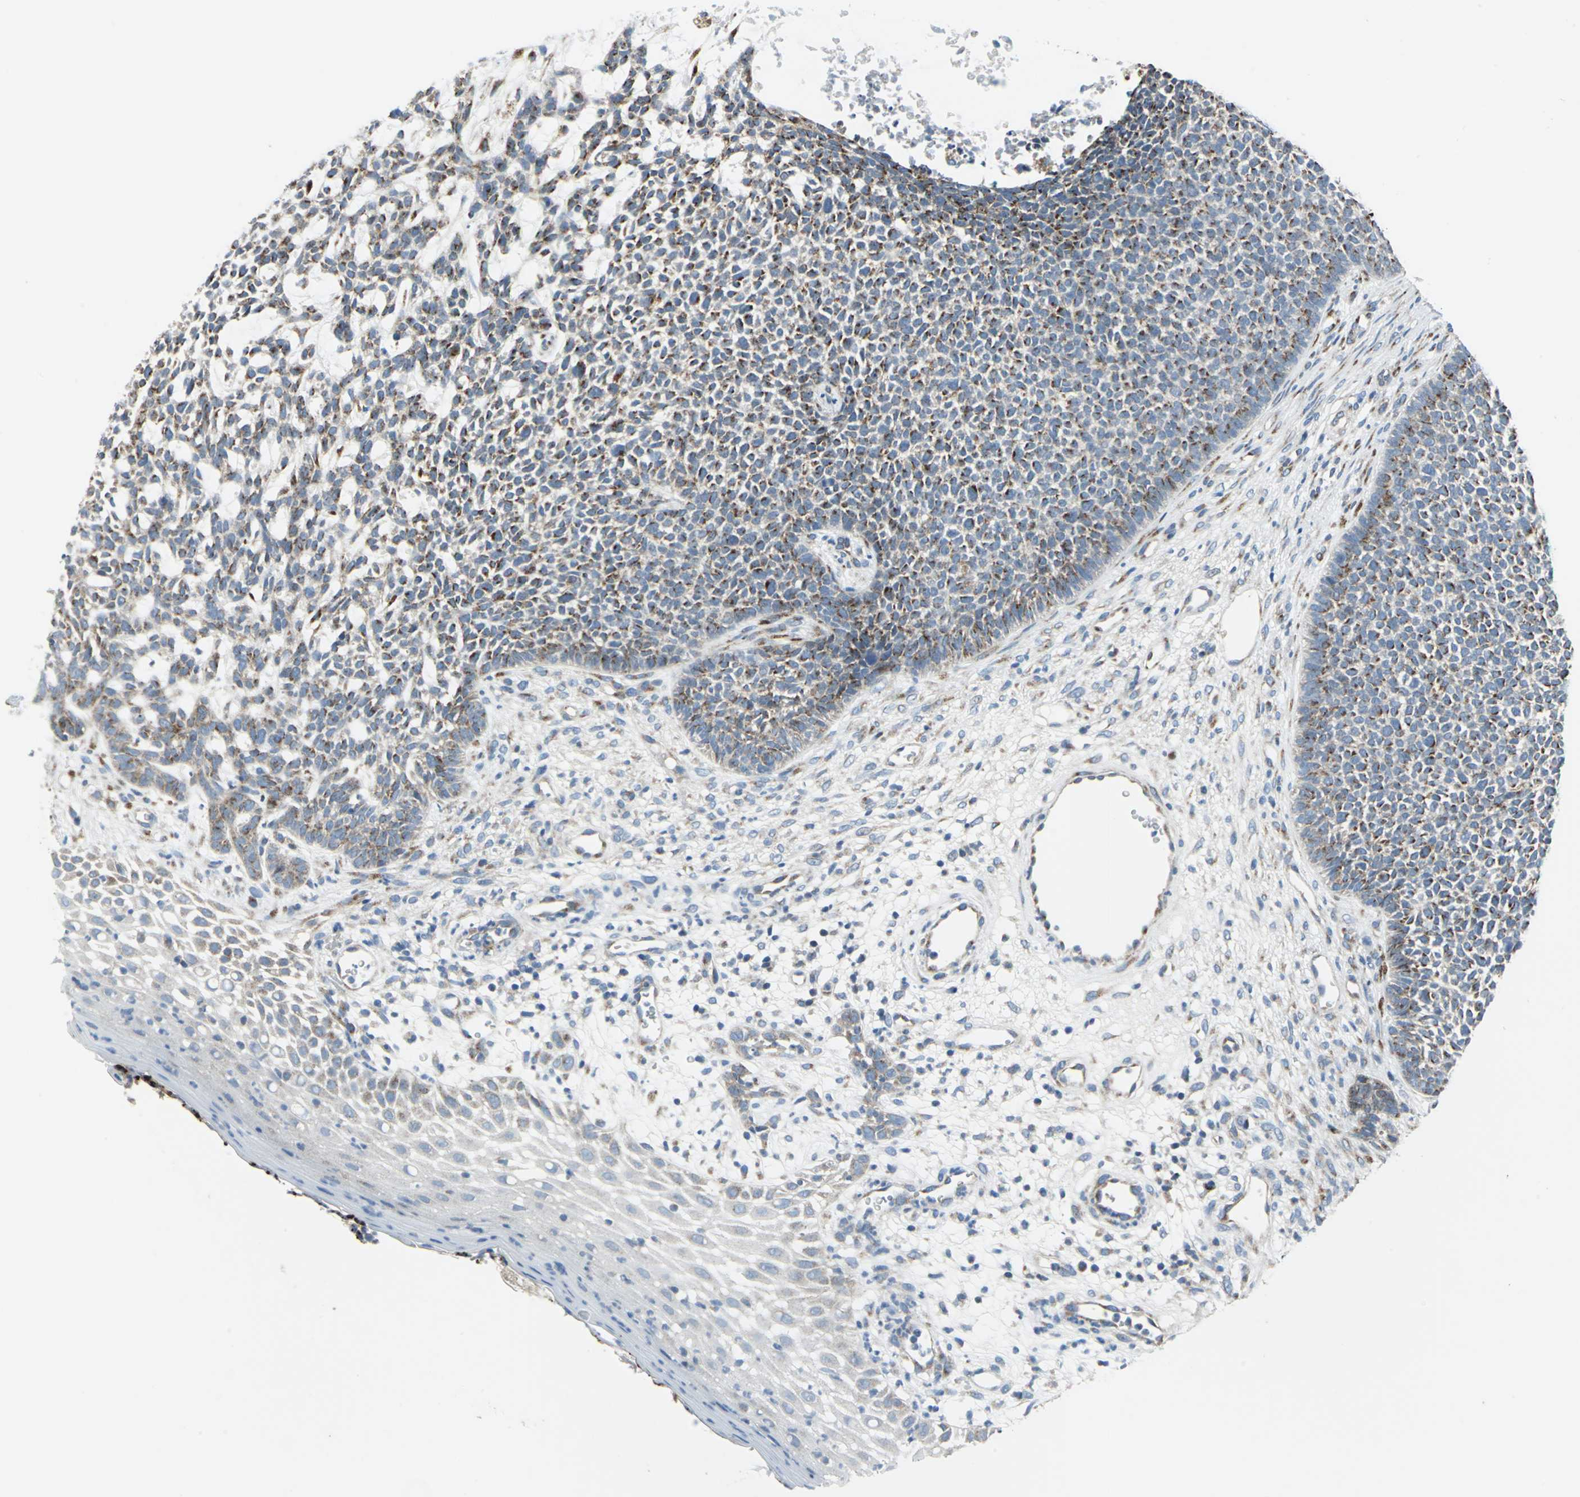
{"staining": {"intensity": "strong", "quantity": "25%-75%", "location": "cytoplasmic/membranous"}, "tissue": "skin cancer", "cell_type": "Tumor cells", "image_type": "cancer", "snomed": [{"axis": "morphology", "description": "Basal cell carcinoma"}, {"axis": "topography", "description": "Skin"}], "caption": "An immunohistochemistry (IHC) photomicrograph of tumor tissue is shown. Protein staining in brown shows strong cytoplasmic/membranous positivity in skin cancer within tumor cells.", "gene": "GPR3", "patient": {"sex": "female", "age": 84}}